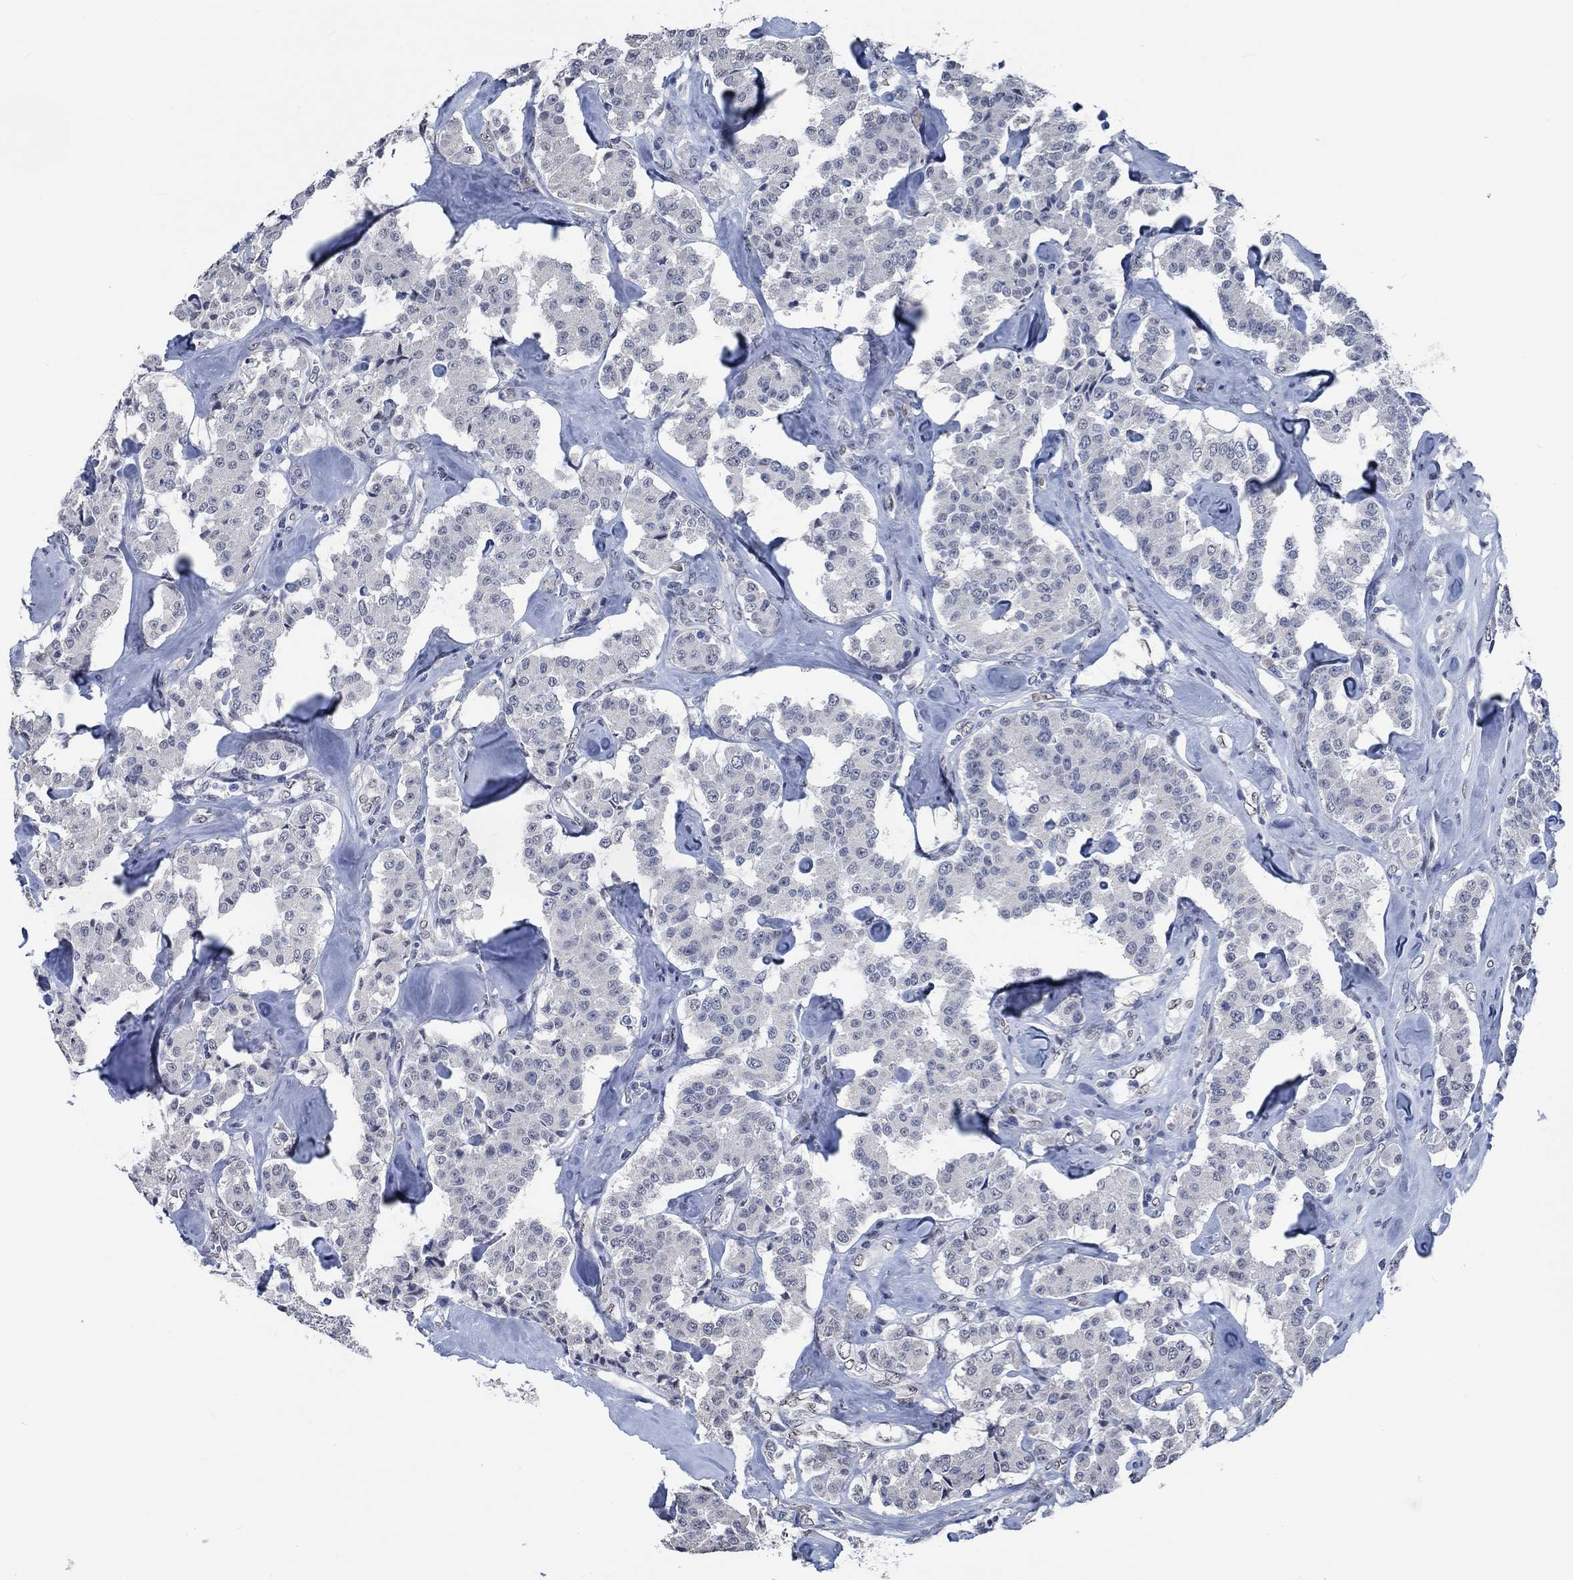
{"staining": {"intensity": "negative", "quantity": "none", "location": "none"}, "tissue": "carcinoid", "cell_type": "Tumor cells", "image_type": "cancer", "snomed": [{"axis": "morphology", "description": "Carcinoid, malignant, NOS"}, {"axis": "topography", "description": "Pancreas"}], "caption": "High magnification brightfield microscopy of malignant carcinoid stained with DAB (brown) and counterstained with hematoxylin (blue): tumor cells show no significant positivity.", "gene": "OBSCN", "patient": {"sex": "male", "age": 41}}